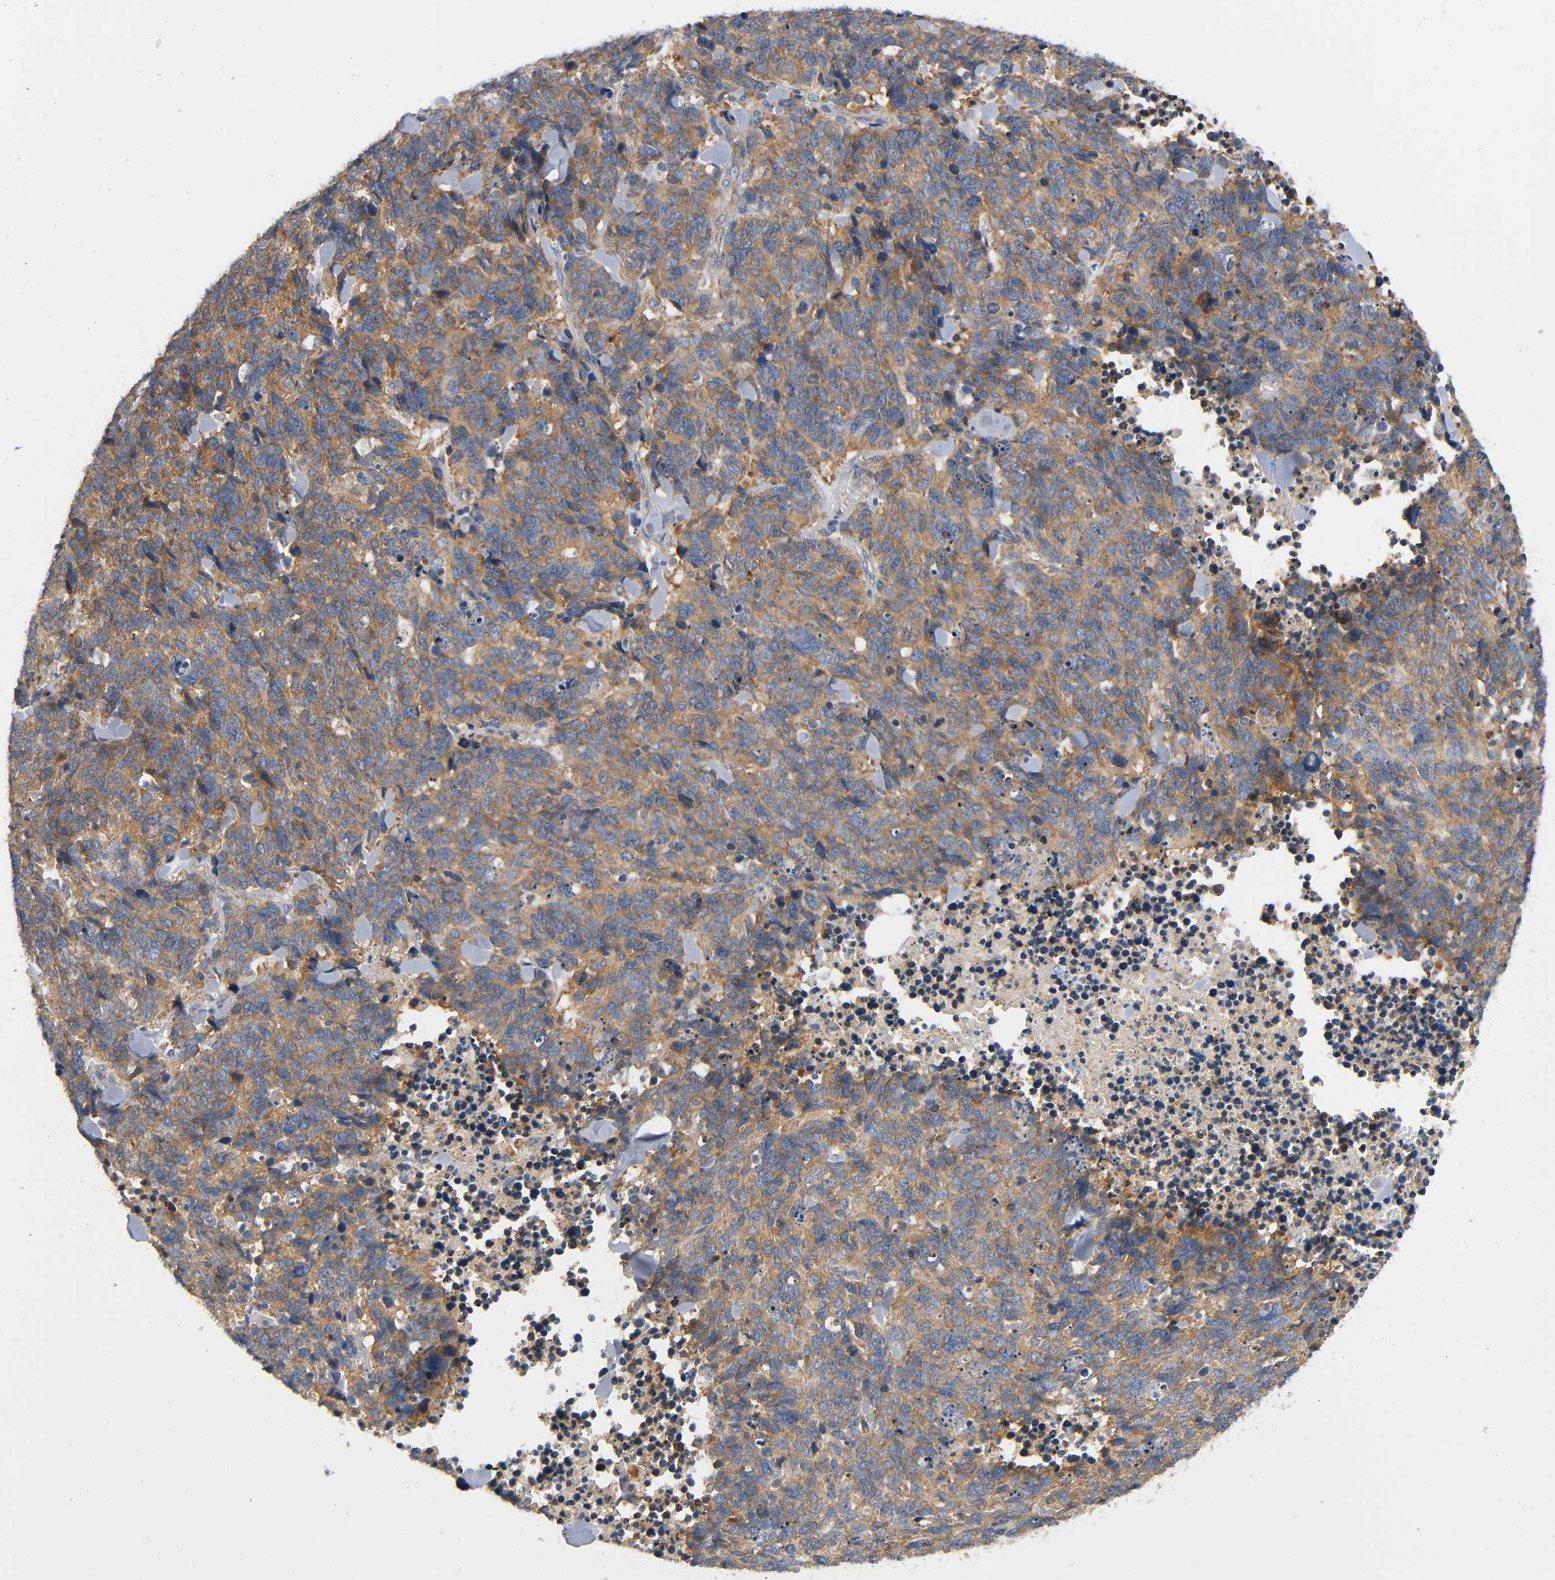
{"staining": {"intensity": "moderate", "quantity": ">75%", "location": "cytoplasmic/membranous"}, "tissue": "lung cancer", "cell_type": "Tumor cells", "image_type": "cancer", "snomed": [{"axis": "morphology", "description": "Neoplasm, malignant, NOS"}, {"axis": "topography", "description": "Lung"}], "caption": "Human neoplasm (malignant) (lung) stained with a protein marker reveals moderate staining in tumor cells.", "gene": "HDAC6", "patient": {"sex": "female", "age": 58}}